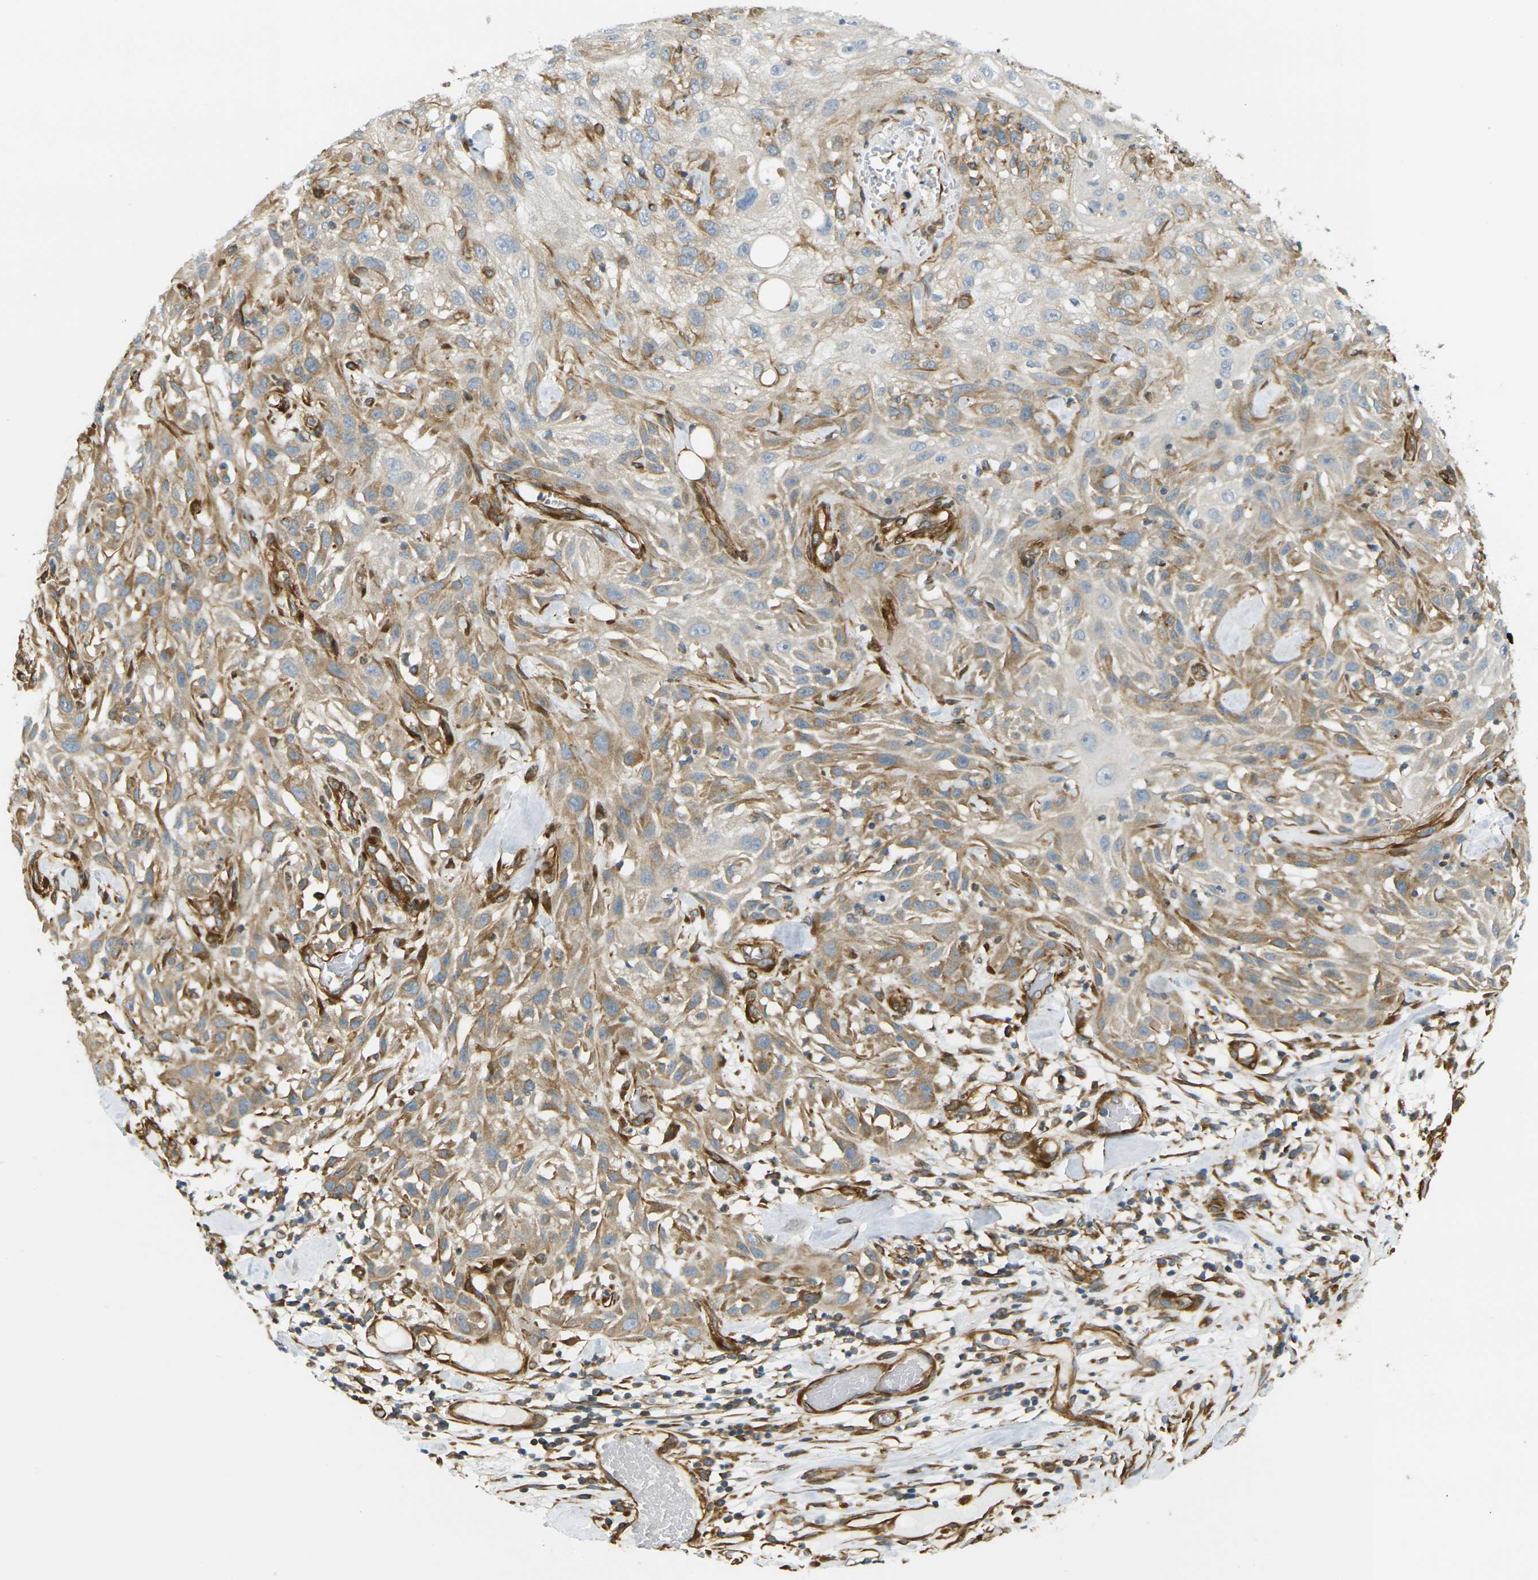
{"staining": {"intensity": "weak", "quantity": ">75%", "location": "cytoplasmic/membranous"}, "tissue": "skin cancer", "cell_type": "Tumor cells", "image_type": "cancer", "snomed": [{"axis": "morphology", "description": "Squamous cell carcinoma, NOS"}, {"axis": "topography", "description": "Skin"}], "caption": "Immunohistochemistry (IHC) image of human skin cancer (squamous cell carcinoma) stained for a protein (brown), which demonstrates low levels of weak cytoplasmic/membranous staining in about >75% of tumor cells.", "gene": "CYTH3", "patient": {"sex": "male", "age": 75}}